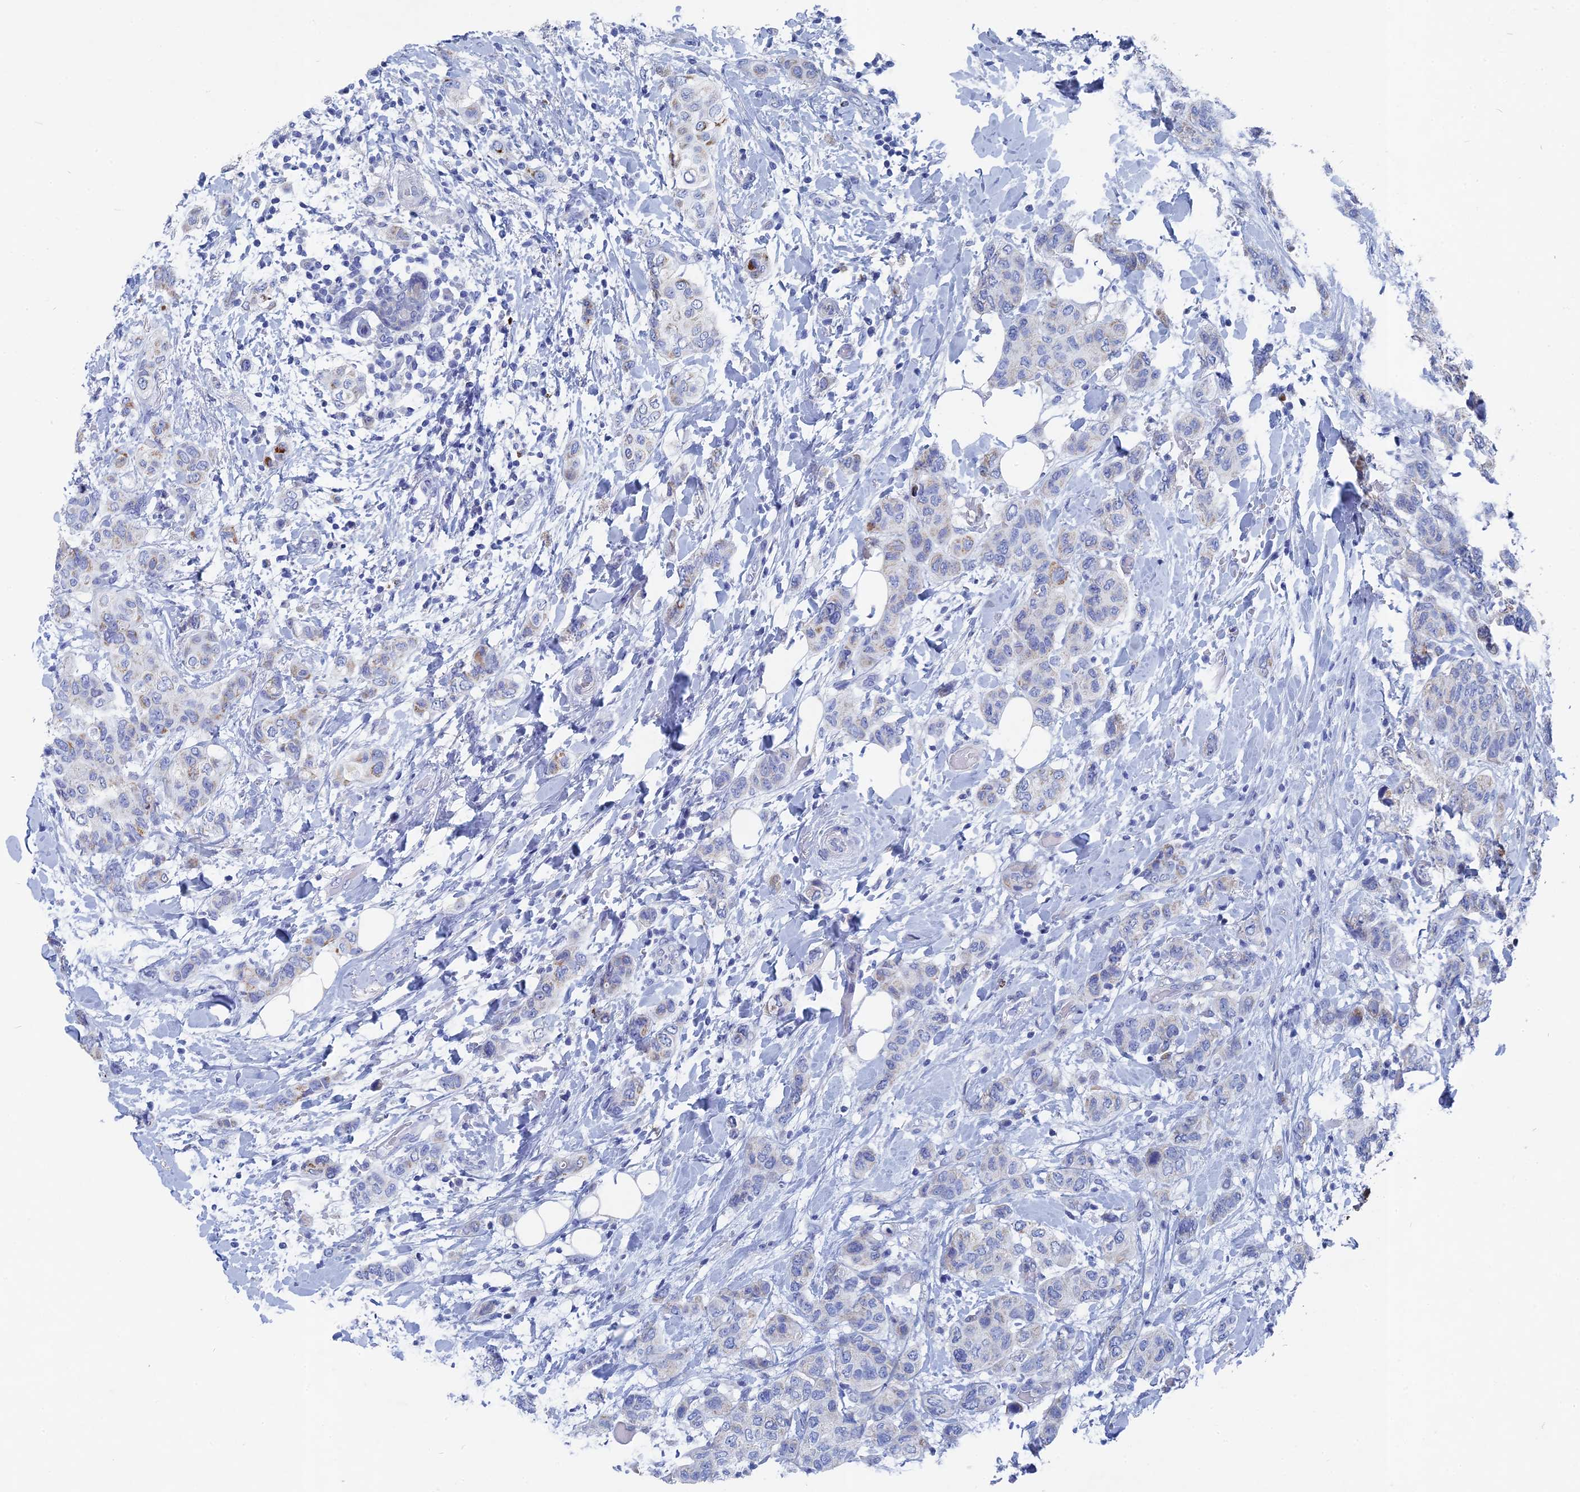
{"staining": {"intensity": "moderate", "quantity": "<25%", "location": "cytoplasmic/membranous"}, "tissue": "breast cancer", "cell_type": "Tumor cells", "image_type": "cancer", "snomed": [{"axis": "morphology", "description": "Lobular carcinoma"}, {"axis": "topography", "description": "Breast"}], "caption": "Moderate cytoplasmic/membranous protein expression is appreciated in about <25% of tumor cells in breast cancer (lobular carcinoma).", "gene": "HIGD1A", "patient": {"sex": "female", "age": 51}}